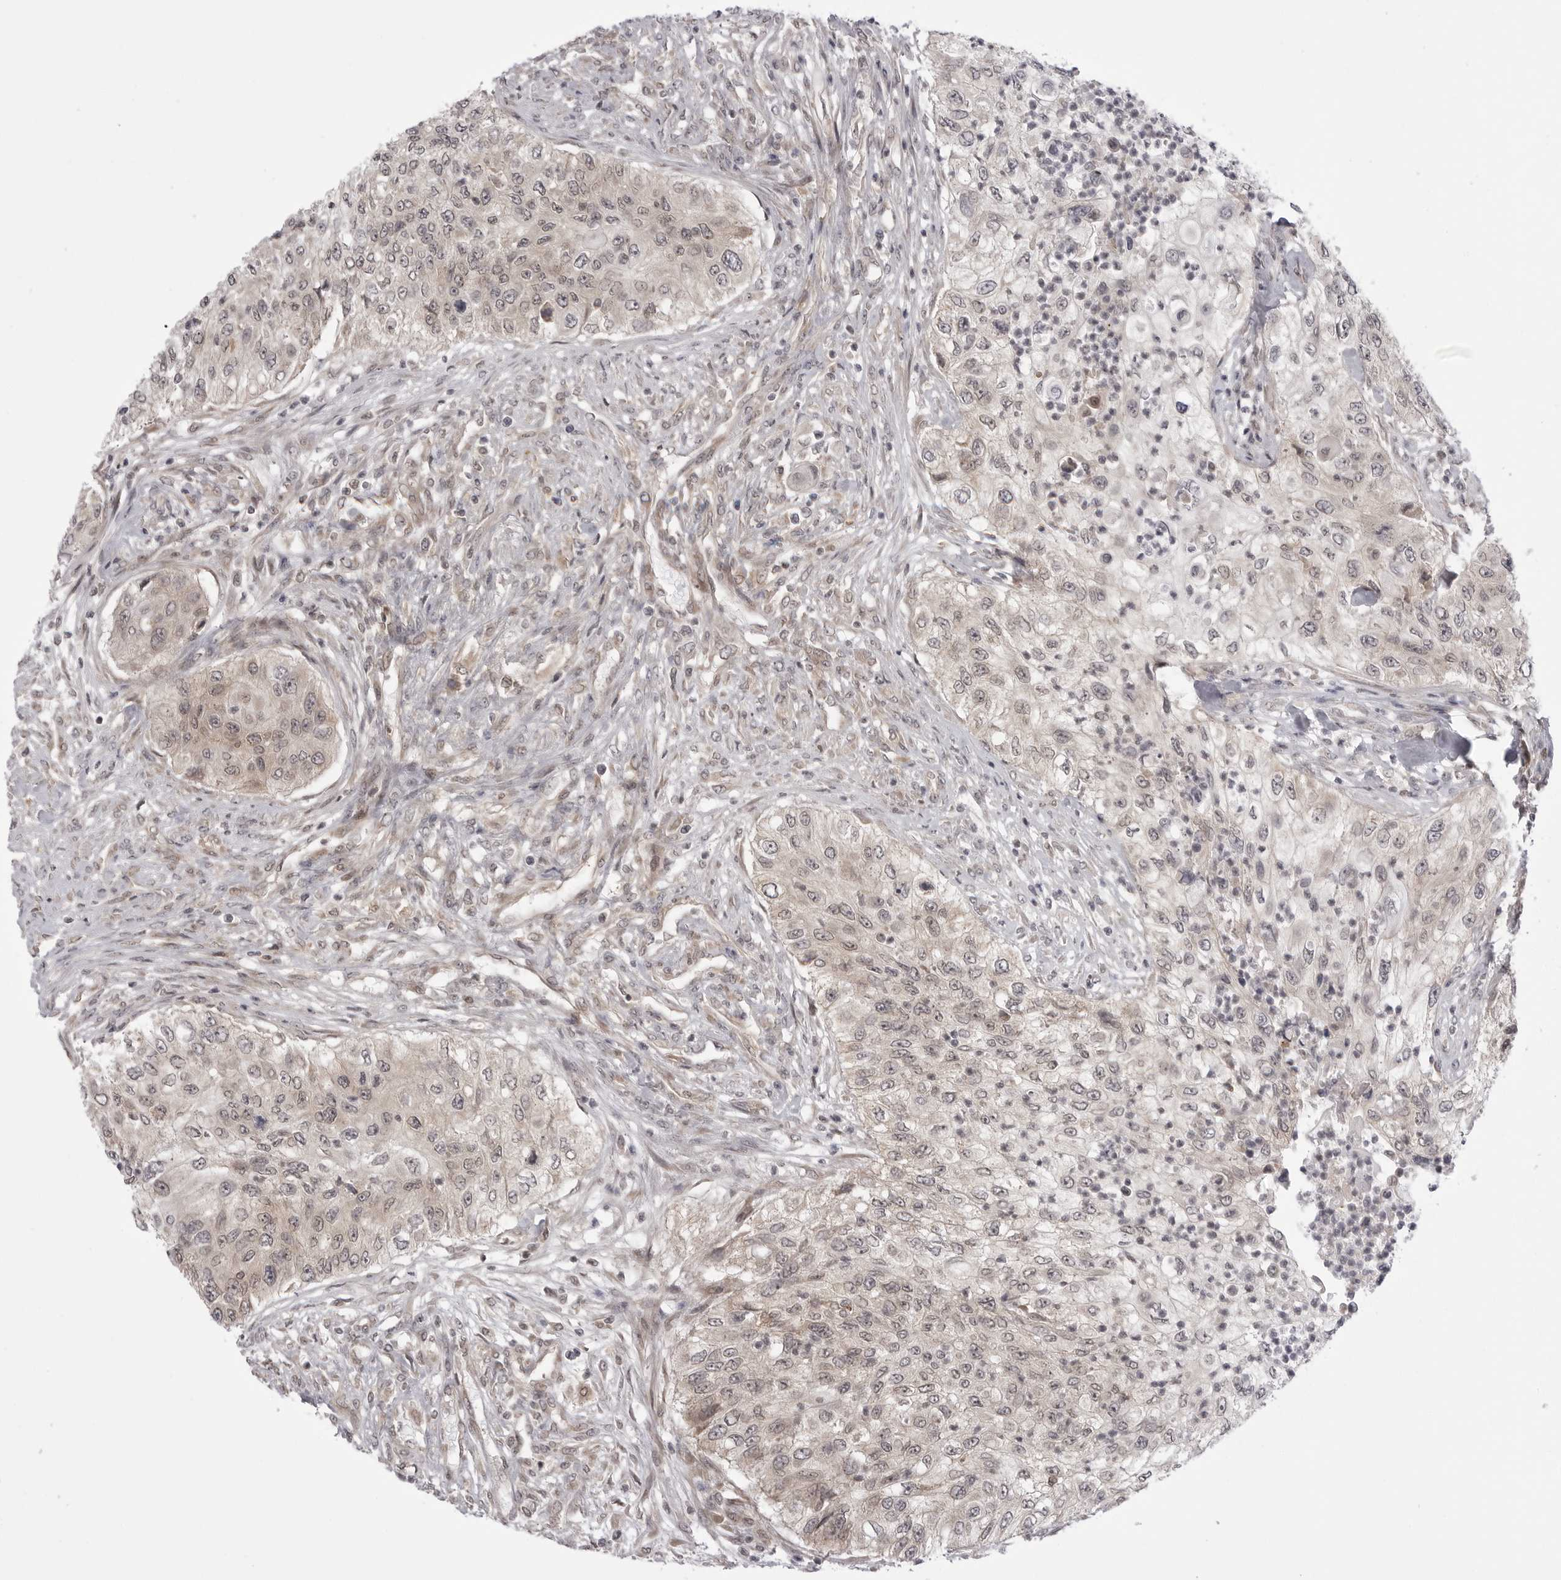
{"staining": {"intensity": "weak", "quantity": "<25%", "location": "cytoplasmic/membranous"}, "tissue": "urothelial cancer", "cell_type": "Tumor cells", "image_type": "cancer", "snomed": [{"axis": "morphology", "description": "Urothelial carcinoma, High grade"}, {"axis": "topography", "description": "Urinary bladder"}], "caption": "Immunohistochemistry (IHC) photomicrograph of neoplastic tissue: urothelial cancer stained with DAB shows no significant protein staining in tumor cells.", "gene": "PTK2B", "patient": {"sex": "female", "age": 60}}